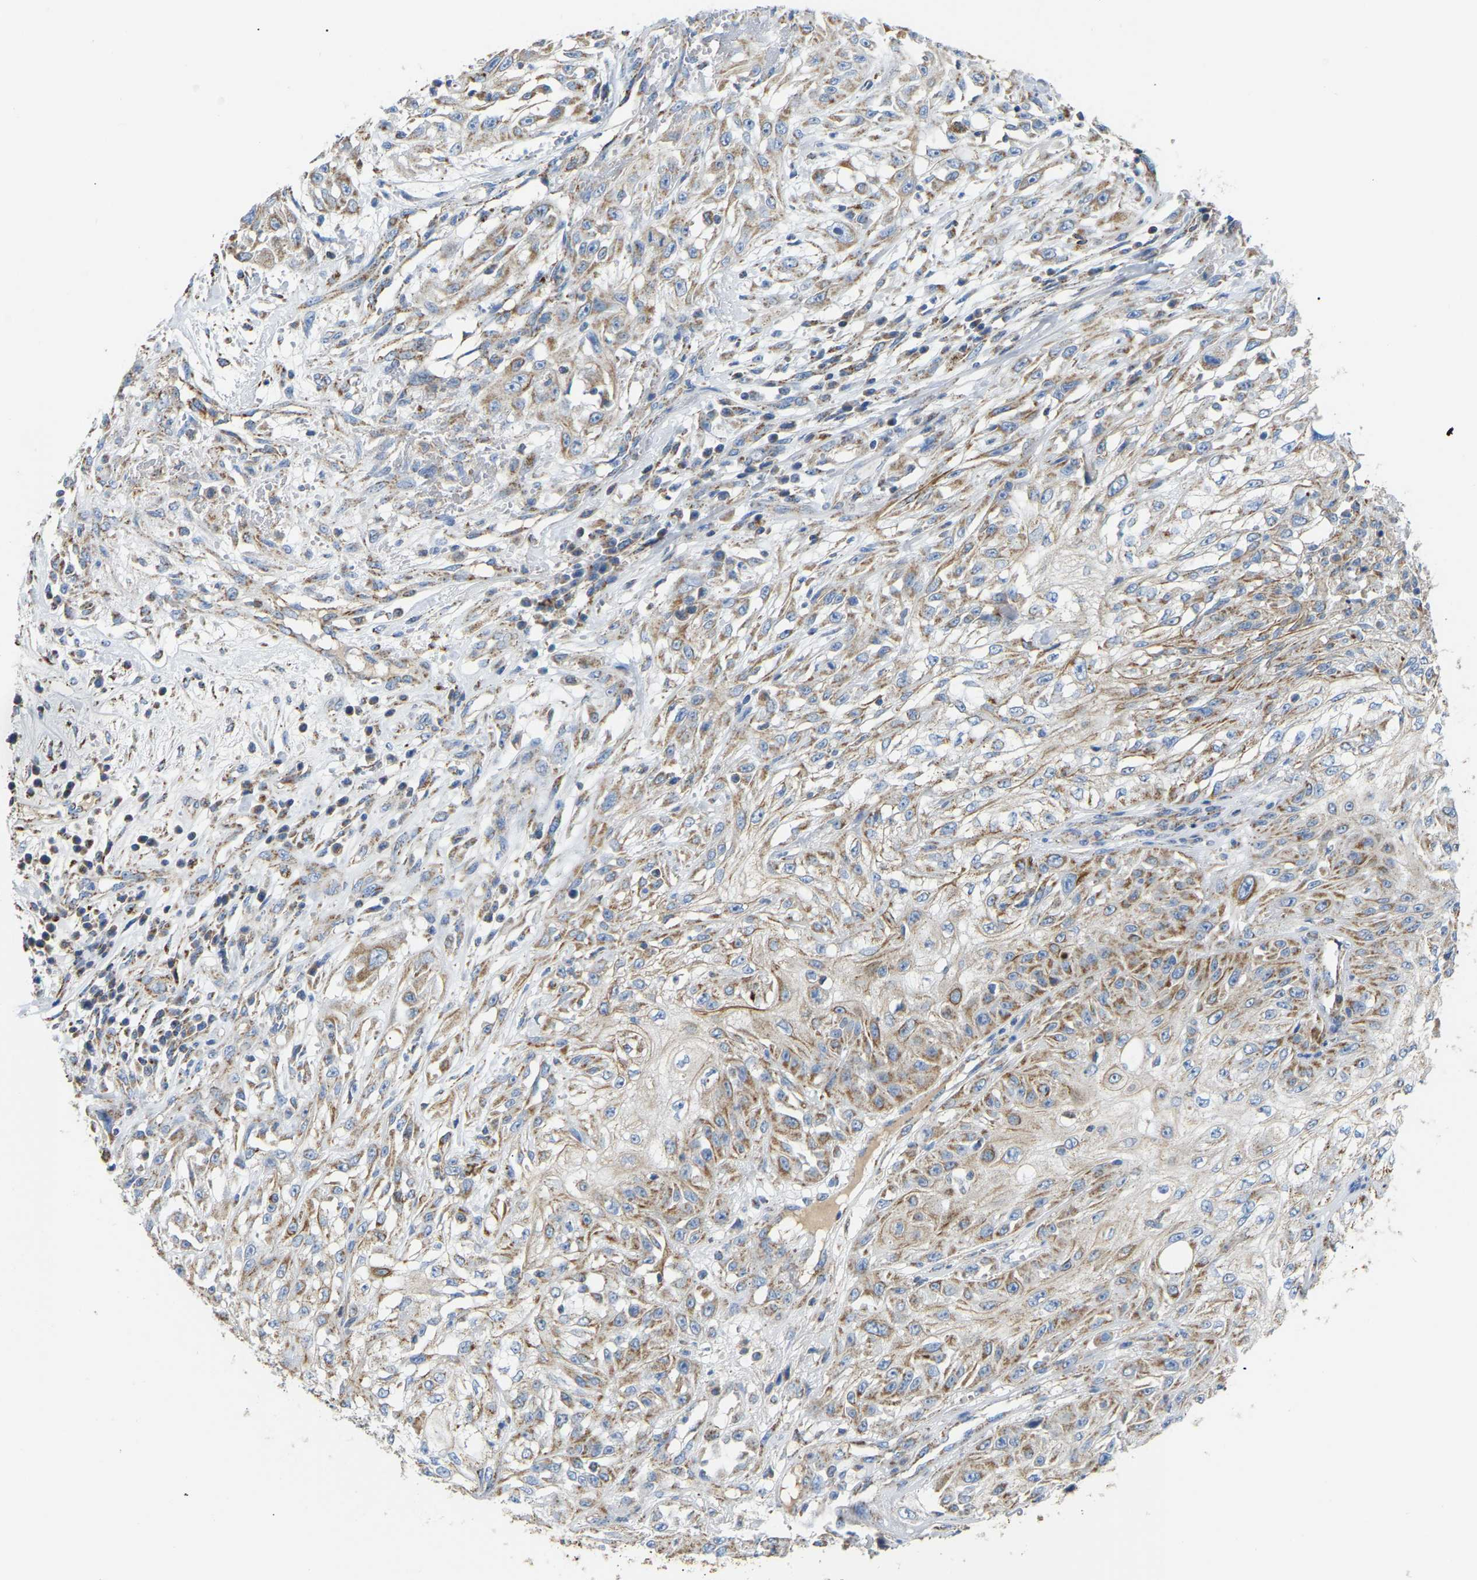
{"staining": {"intensity": "weak", "quantity": ">75%", "location": "cytoplasmic/membranous"}, "tissue": "skin cancer", "cell_type": "Tumor cells", "image_type": "cancer", "snomed": [{"axis": "morphology", "description": "Squamous cell carcinoma, NOS"}, {"axis": "morphology", "description": "Squamous cell carcinoma, metastatic, NOS"}, {"axis": "topography", "description": "Skin"}, {"axis": "topography", "description": "Lymph node"}], "caption": "IHC image of skin cancer (squamous cell carcinoma) stained for a protein (brown), which displays low levels of weak cytoplasmic/membranous expression in approximately >75% of tumor cells.", "gene": "HIBADH", "patient": {"sex": "male", "age": 75}}